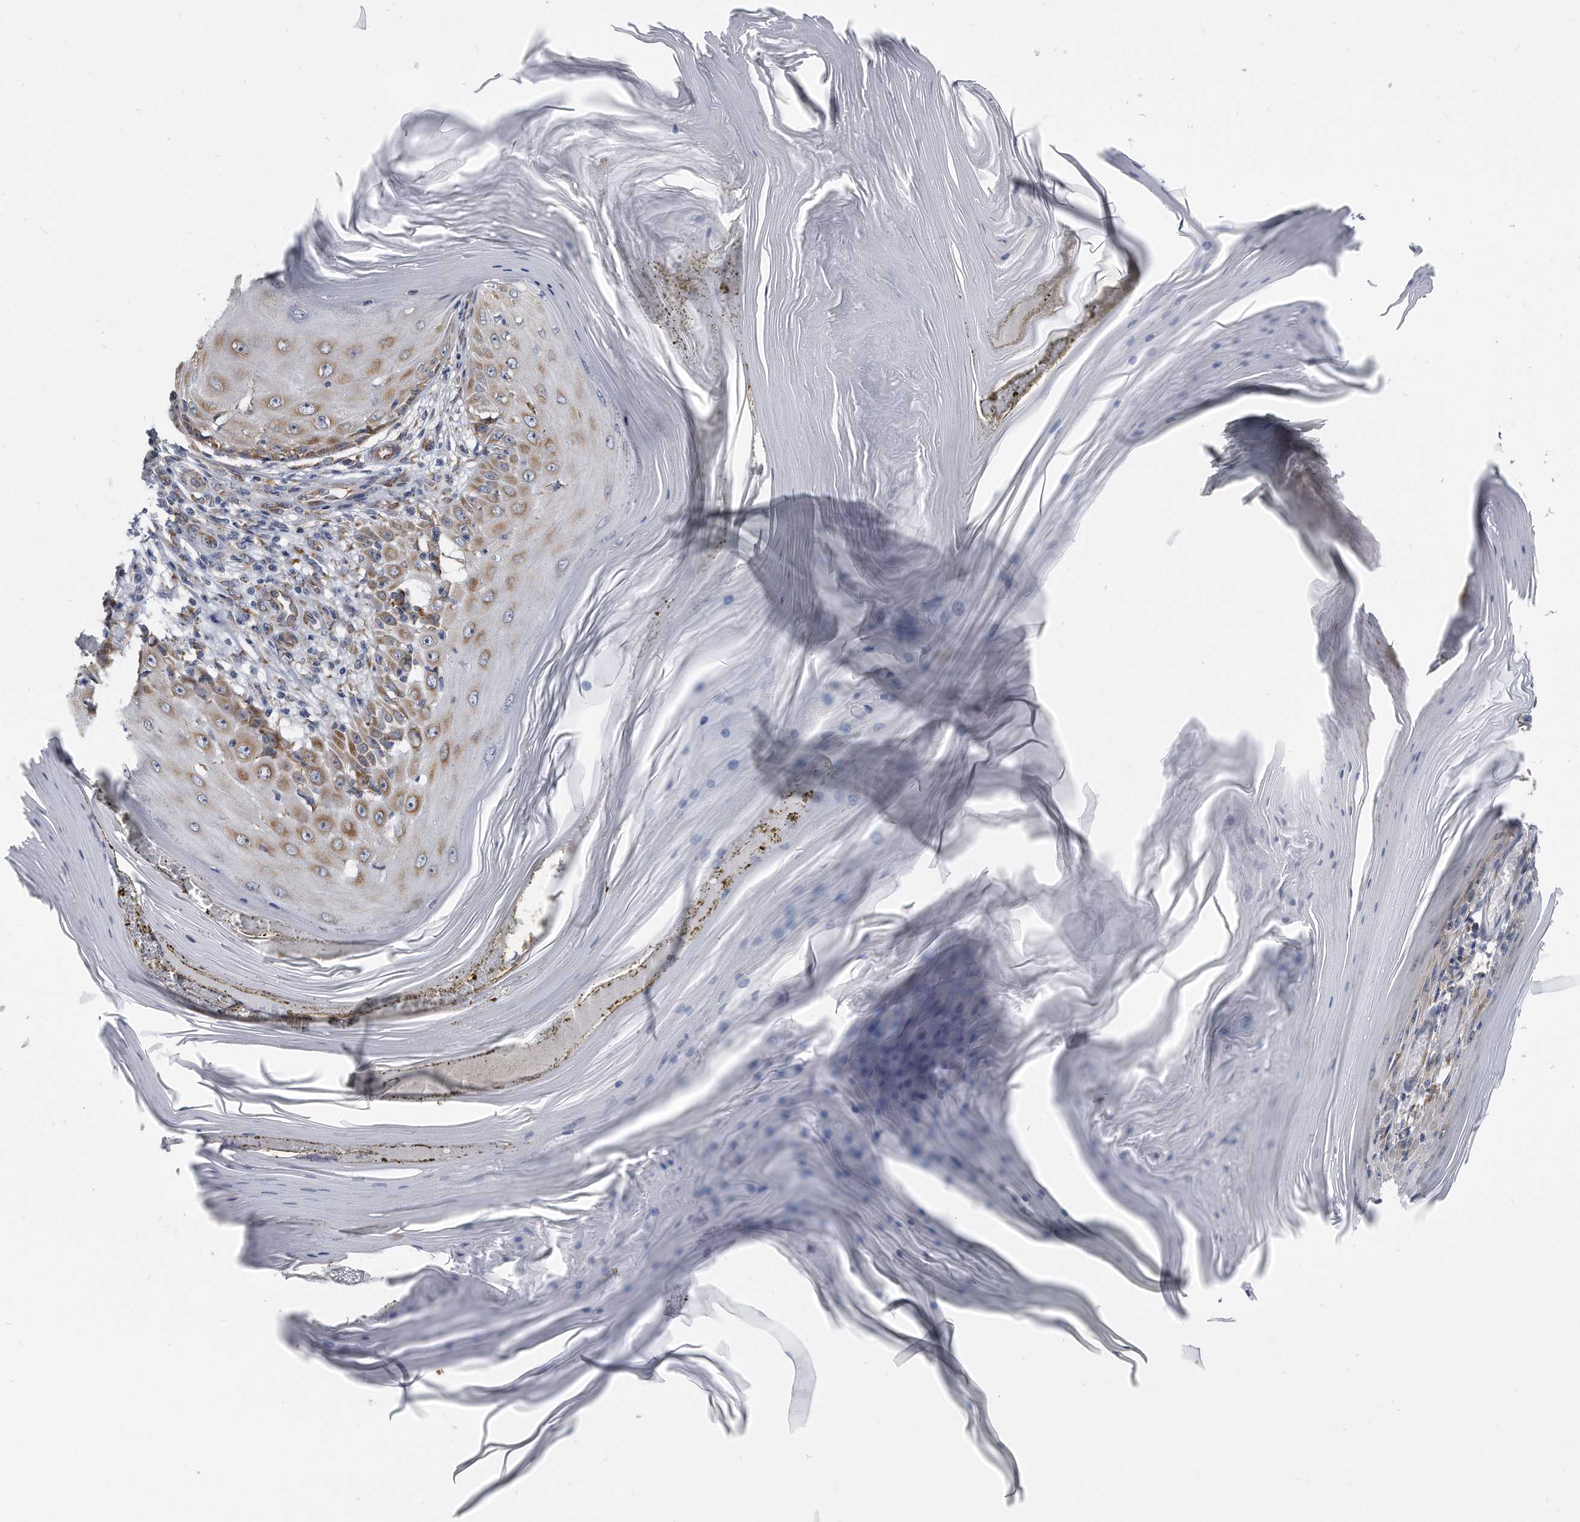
{"staining": {"intensity": "moderate", "quantity": ">75%", "location": "cytoplasmic/membranous"}, "tissue": "skin cancer", "cell_type": "Tumor cells", "image_type": "cancer", "snomed": [{"axis": "morphology", "description": "Squamous cell carcinoma, NOS"}, {"axis": "topography", "description": "Skin"}], "caption": "This histopathology image exhibits immunohistochemistry (IHC) staining of skin cancer (squamous cell carcinoma), with medium moderate cytoplasmic/membranous positivity in about >75% of tumor cells.", "gene": "CCDC47", "patient": {"sex": "female", "age": 73}}